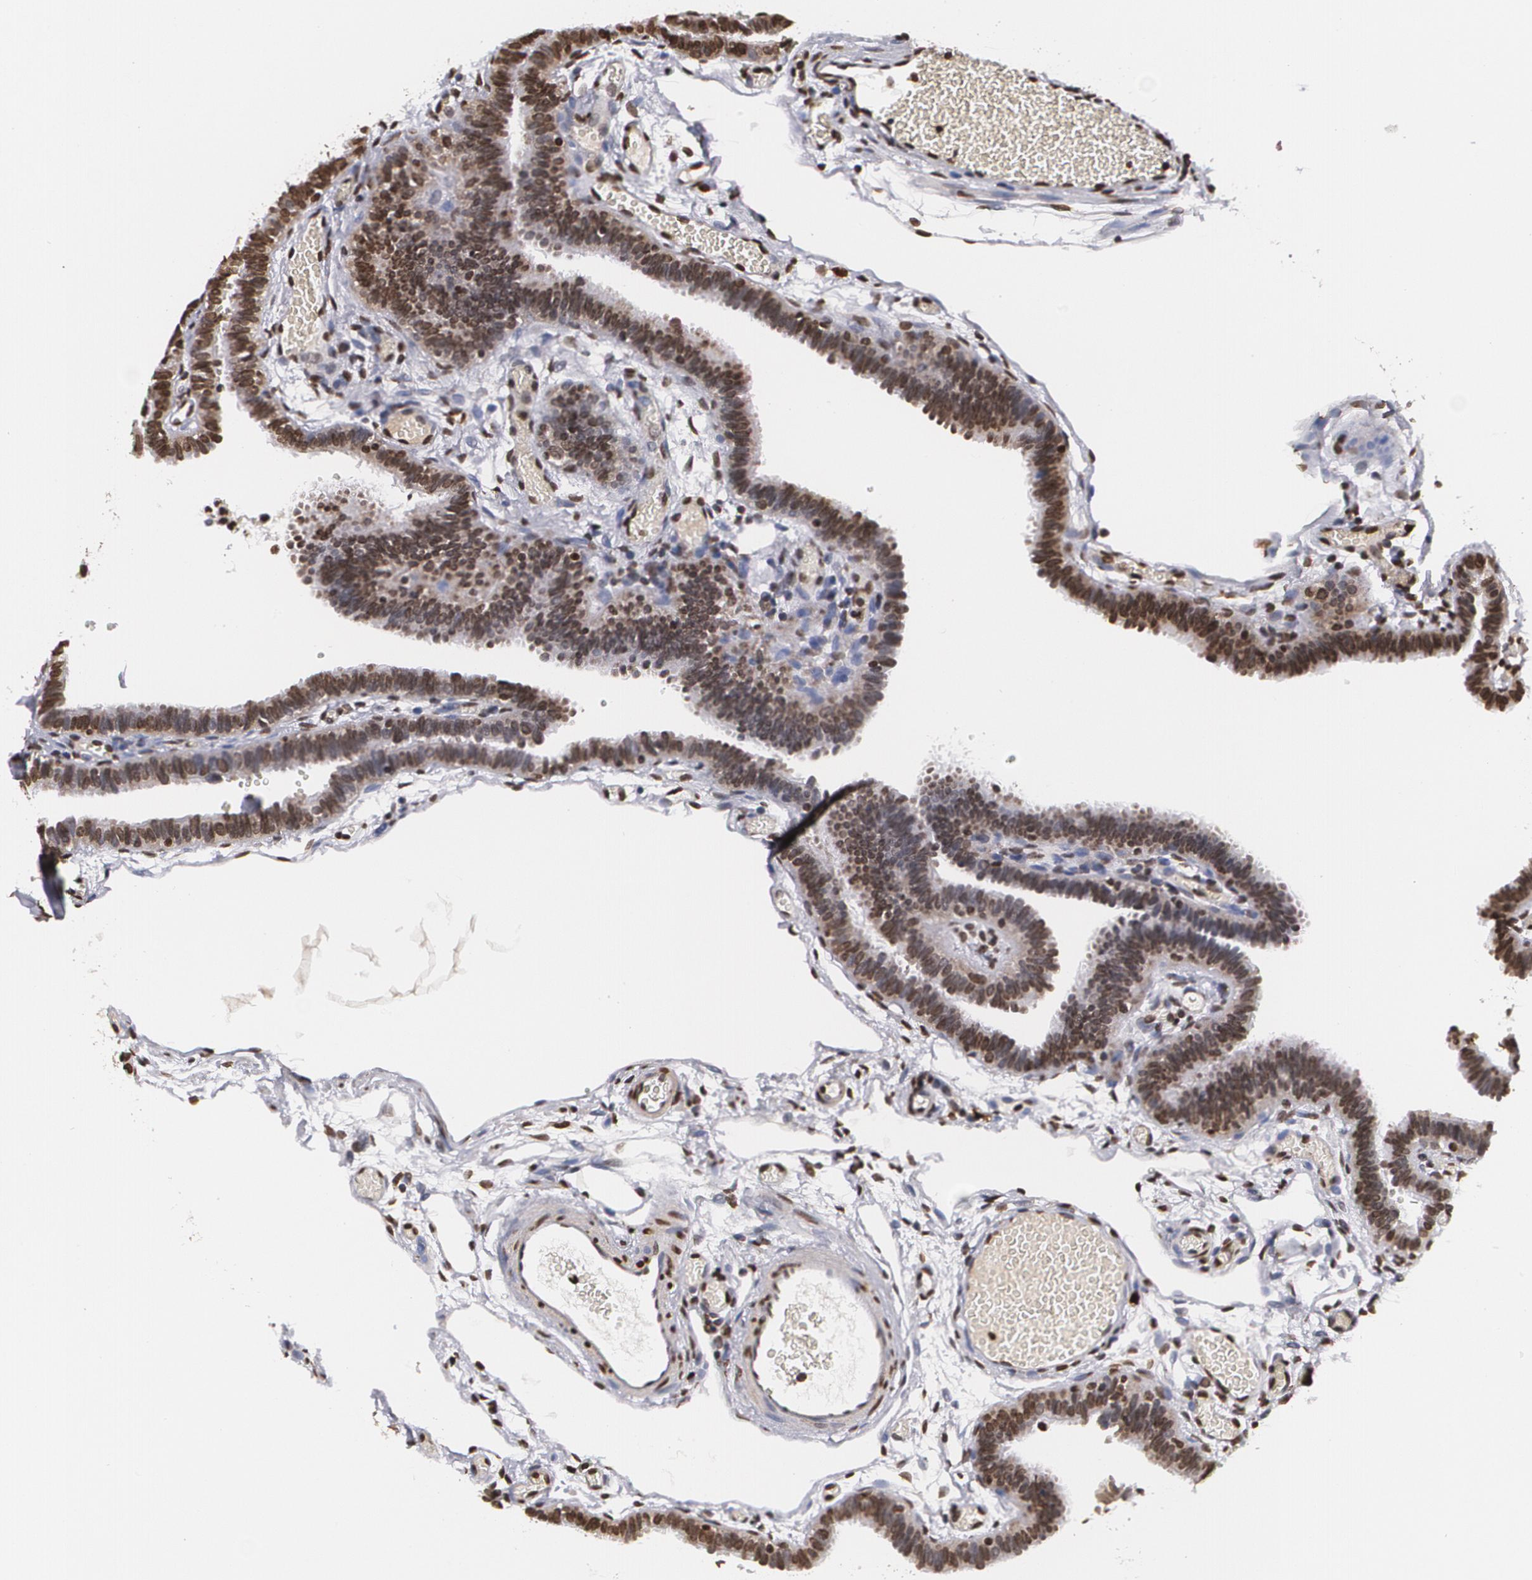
{"staining": {"intensity": "moderate", "quantity": ">75%", "location": "cytoplasmic/membranous,nuclear"}, "tissue": "fallopian tube", "cell_type": "Glandular cells", "image_type": "normal", "snomed": [{"axis": "morphology", "description": "Normal tissue, NOS"}, {"axis": "topography", "description": "Fallopian tube"}], "caption": "Brown immunohistochemical staining in normal fallopian tube displays moderate cytoplasmic/membranous,nuclear staining in about >75% of glandular cells. (brown staining indicates protein expression, while blue staining denotes nuclei).", "gene": "MVP", "patient": {"sex": "female", "age": 29}}